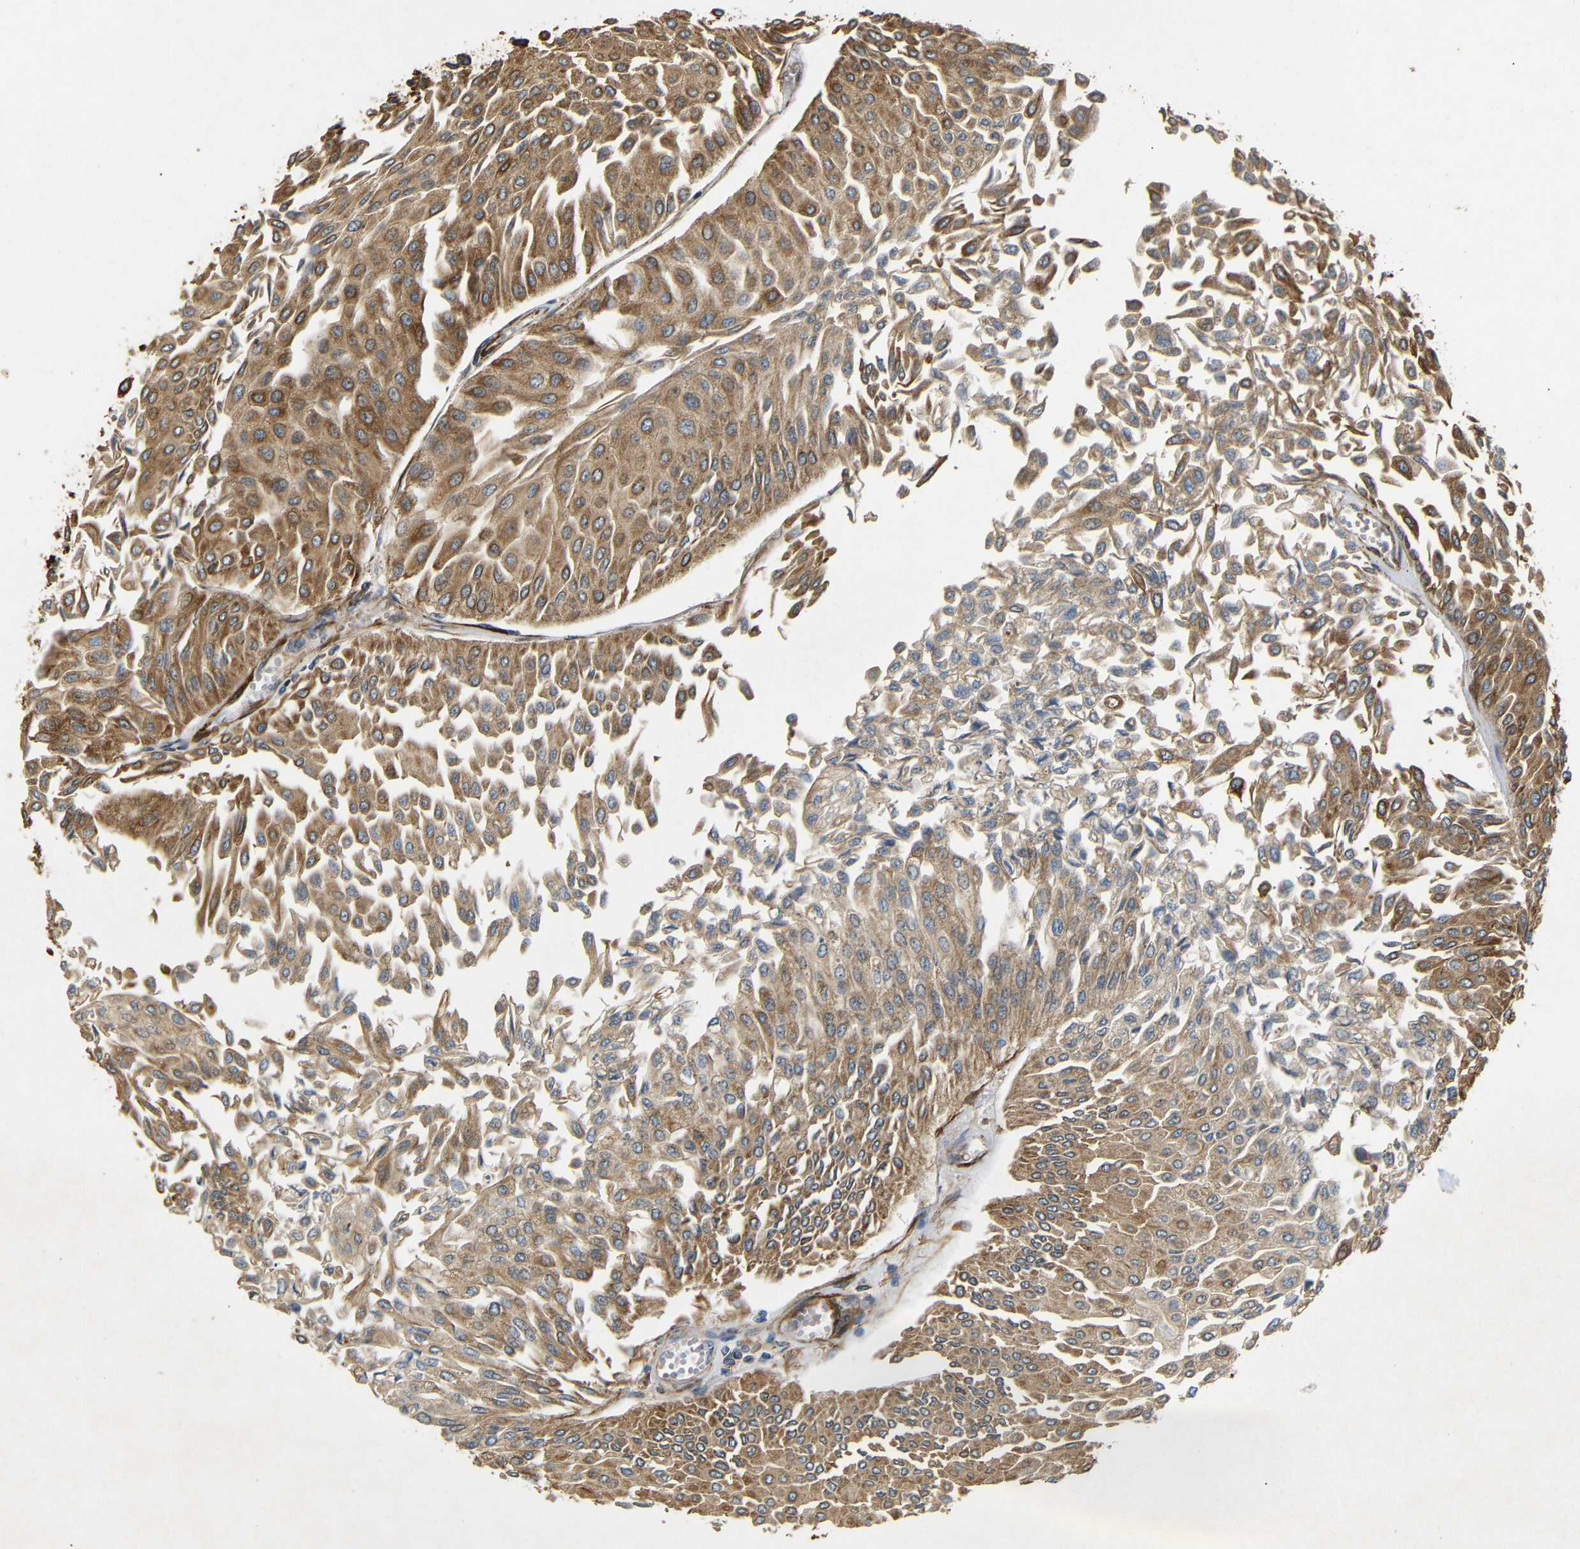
{"staining": {"intensity": "moderate", "quantity": ">75%", "location": "cytoplasmic/membranous"}, "tissue": "urothelial cancer", "cell_type": "Tumor cells", "image_type": "cancer", "snomed": [{"axis": "morphology", "description": "Urothelial carcinoma, Low grade"}, {"axis": "topography", "description": "Urinary bladder"}], "caption": "A photomicrograph of human urothelial cancer stained for a protein demonstrates moderate cytoplasmic/membranous brown staining in tumor cells. Nuclei are stained in blue.", "gene": "BTF3", "patient": {"sex": "male", "age": 67}}